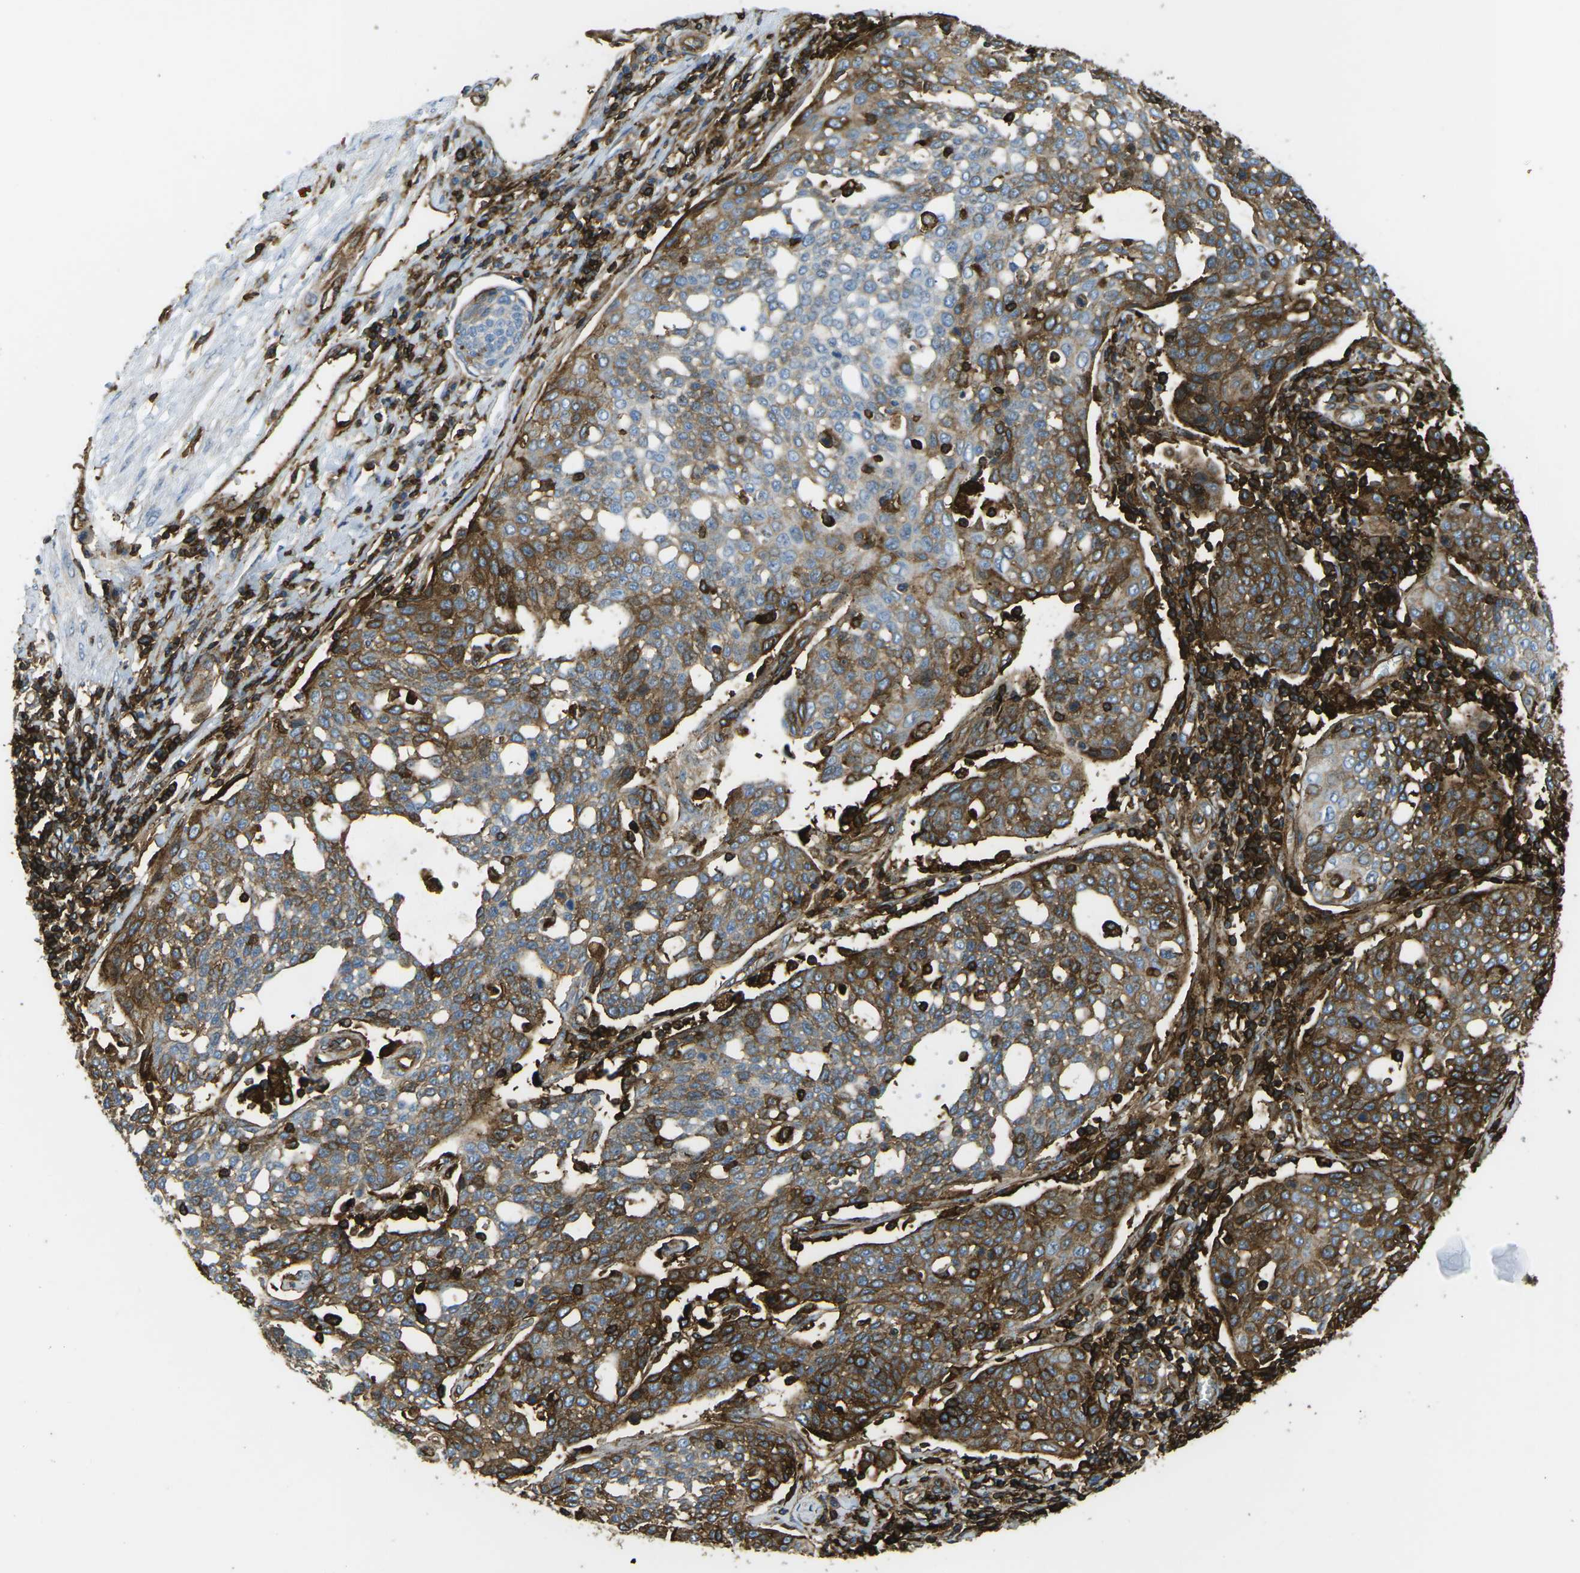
{"staining": {"intensity": "strong", "quantity": "25%-75%", "location": "cytoplasmic/membranous"}, "tissue": "cervical cancer", "cell_type": "Tumor cells", "image_type": "cancer", "snomed": [{"axis": "morphology", "description": "Squamous cell carcinoma, NOS"}, {"axis": "topography", "description": "Cervix"}], "caption": "Immunohistochemical staining of cervical cancer exhibits high levels of strong cytoplasmic/membranous expression in about 25%-75% of tumor cells. (Stains: DAB in brown, nuclei in blue, Microscopy: brightfield microscopy at high magnification).", "gene": "HLA-B", "patient": {"sex": "female", "age": 34}}